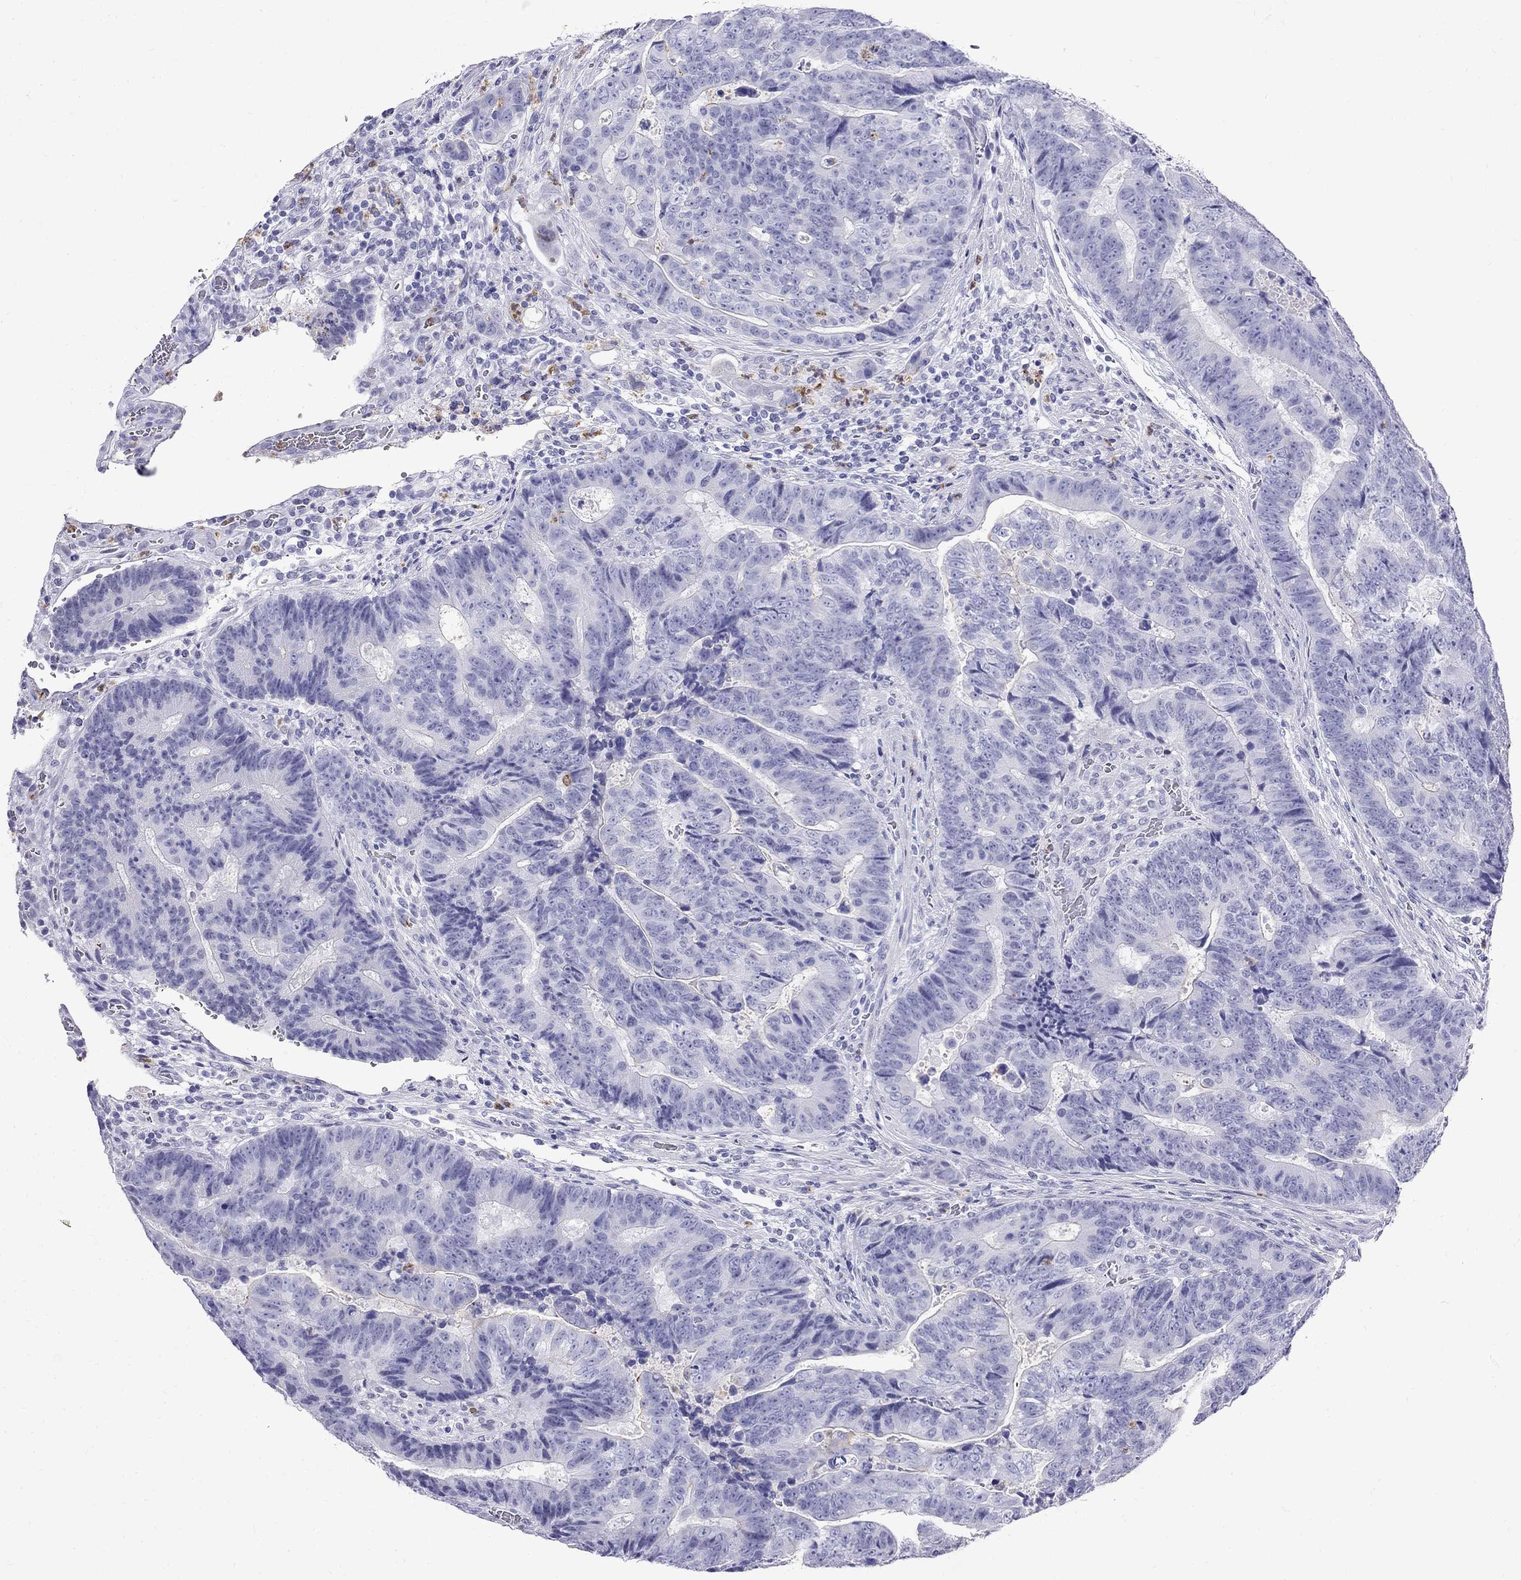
{"staining": {"intensity": "negative", "quantity": "none", "location": "none"}, "tissue": "colorectal cancer", "cell_type": "Tumor cells", "image_type": "cancer", "snomed": [{"axis": "morphology", "description": "Adenocarcinoma, NOS"}, {"axis": "topography", "description": "Colon"}], "caption": "IHC image of neoplastic tissue: colorectal adenocarcinoma stained with DAB demonstrates no significant protein expression in tumor cells. Nuclei are stained in blue.", "gene": "PPP1R36", "patient": {"sex": "female", "age": 48}}